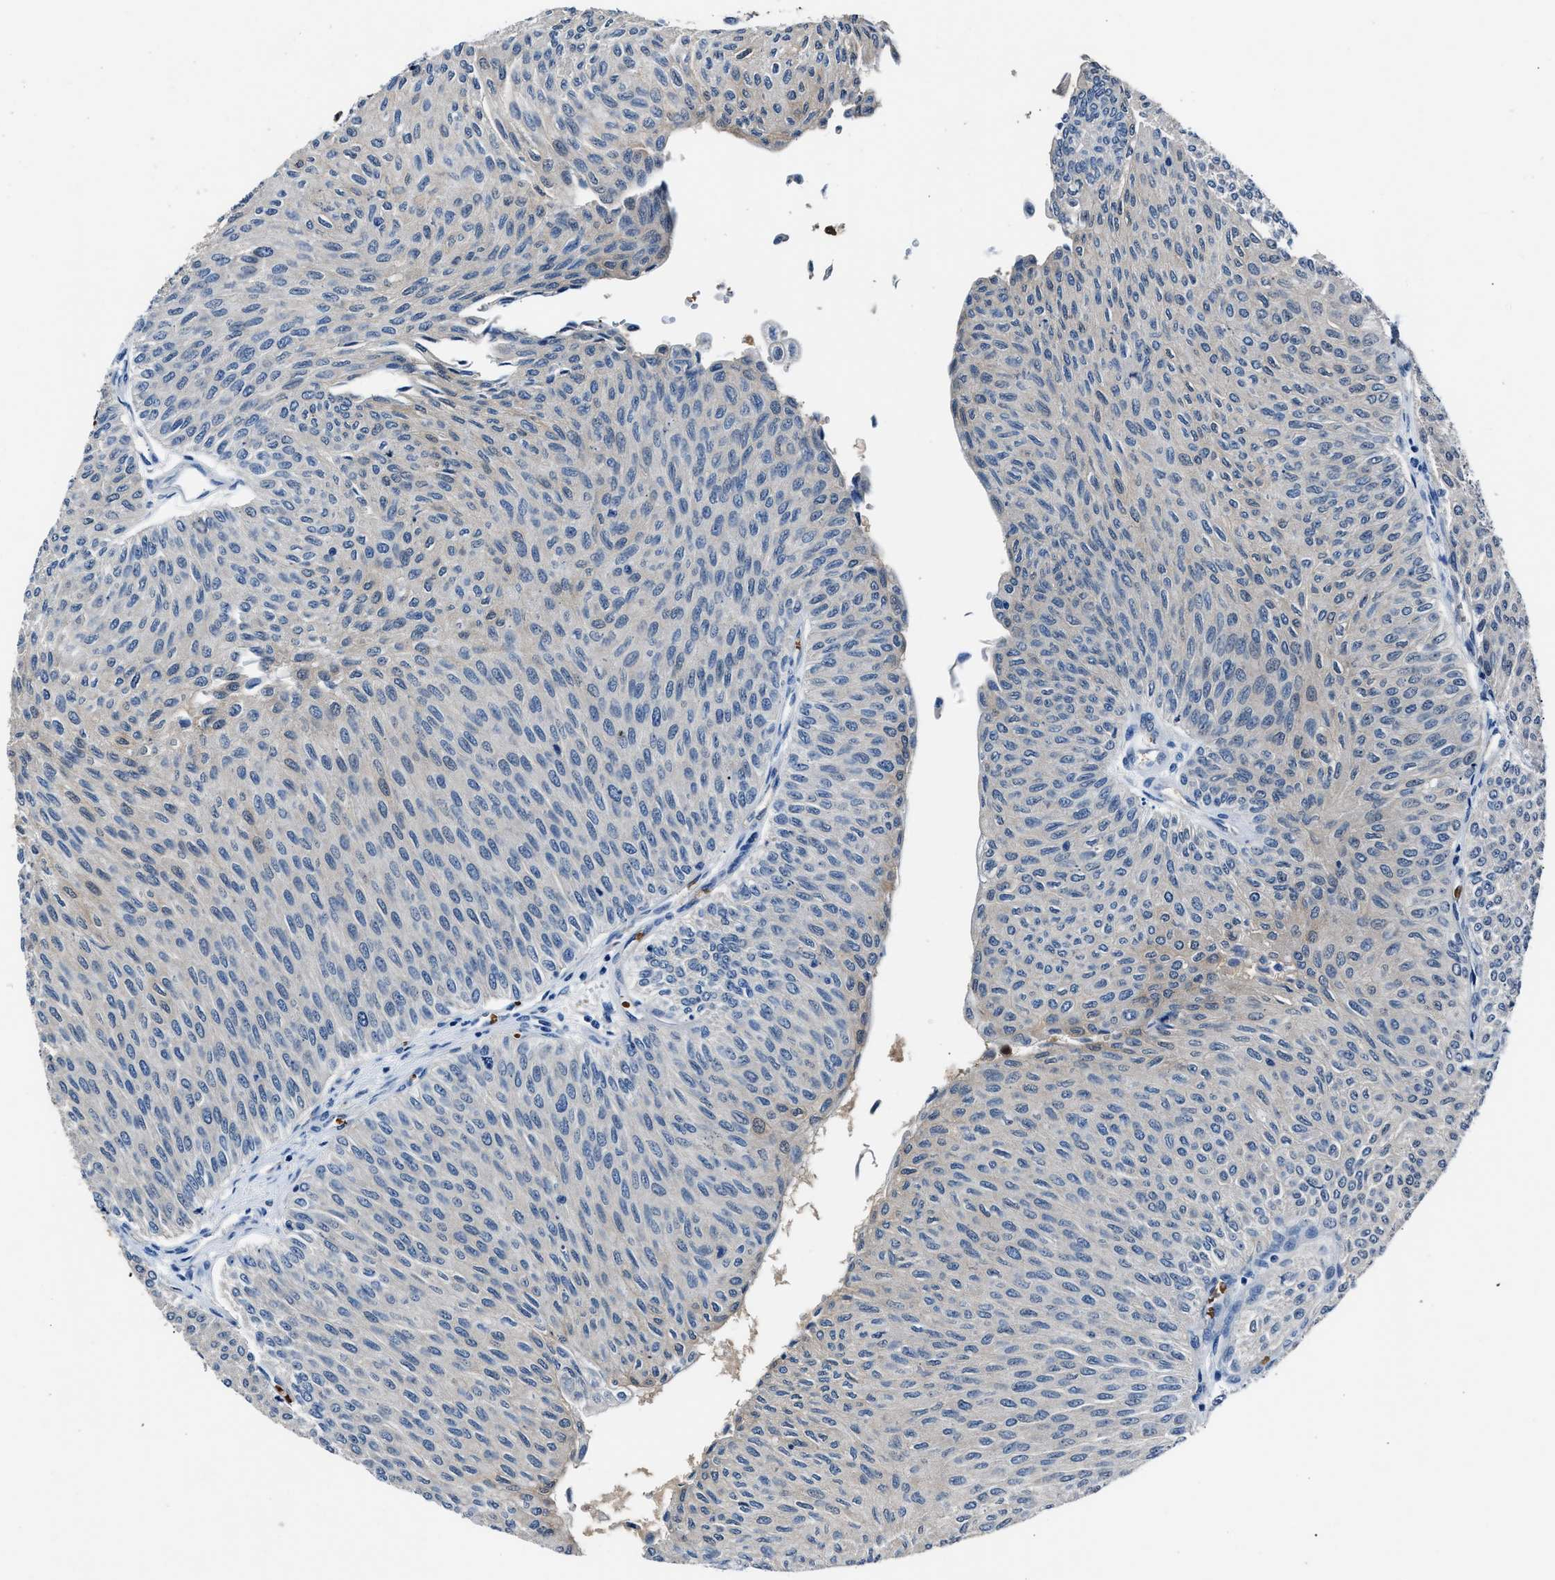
{"staining": {"intensity": "negative", "quantity": "none", "location": "none"}, "tissue": "urothelial cancer", "cell_type": "Tumor cells", "image_type": "cancer", "snomed": [{"axis": "morphology", "description": "Urothelial carcinoma, Low grade"}, {"axis": "topography", "description": "Urinary bladder"}], "caption": "High magnification brightfield microscopy of urothelial cancer stained with DAB (3,3'-diaminobenzidine) (brown) and counterstained with hematoxylin (blue): tumor cells show no significant positivity.", "gene": "PPA1", "patient": {"sex": "male", "age": 78}}